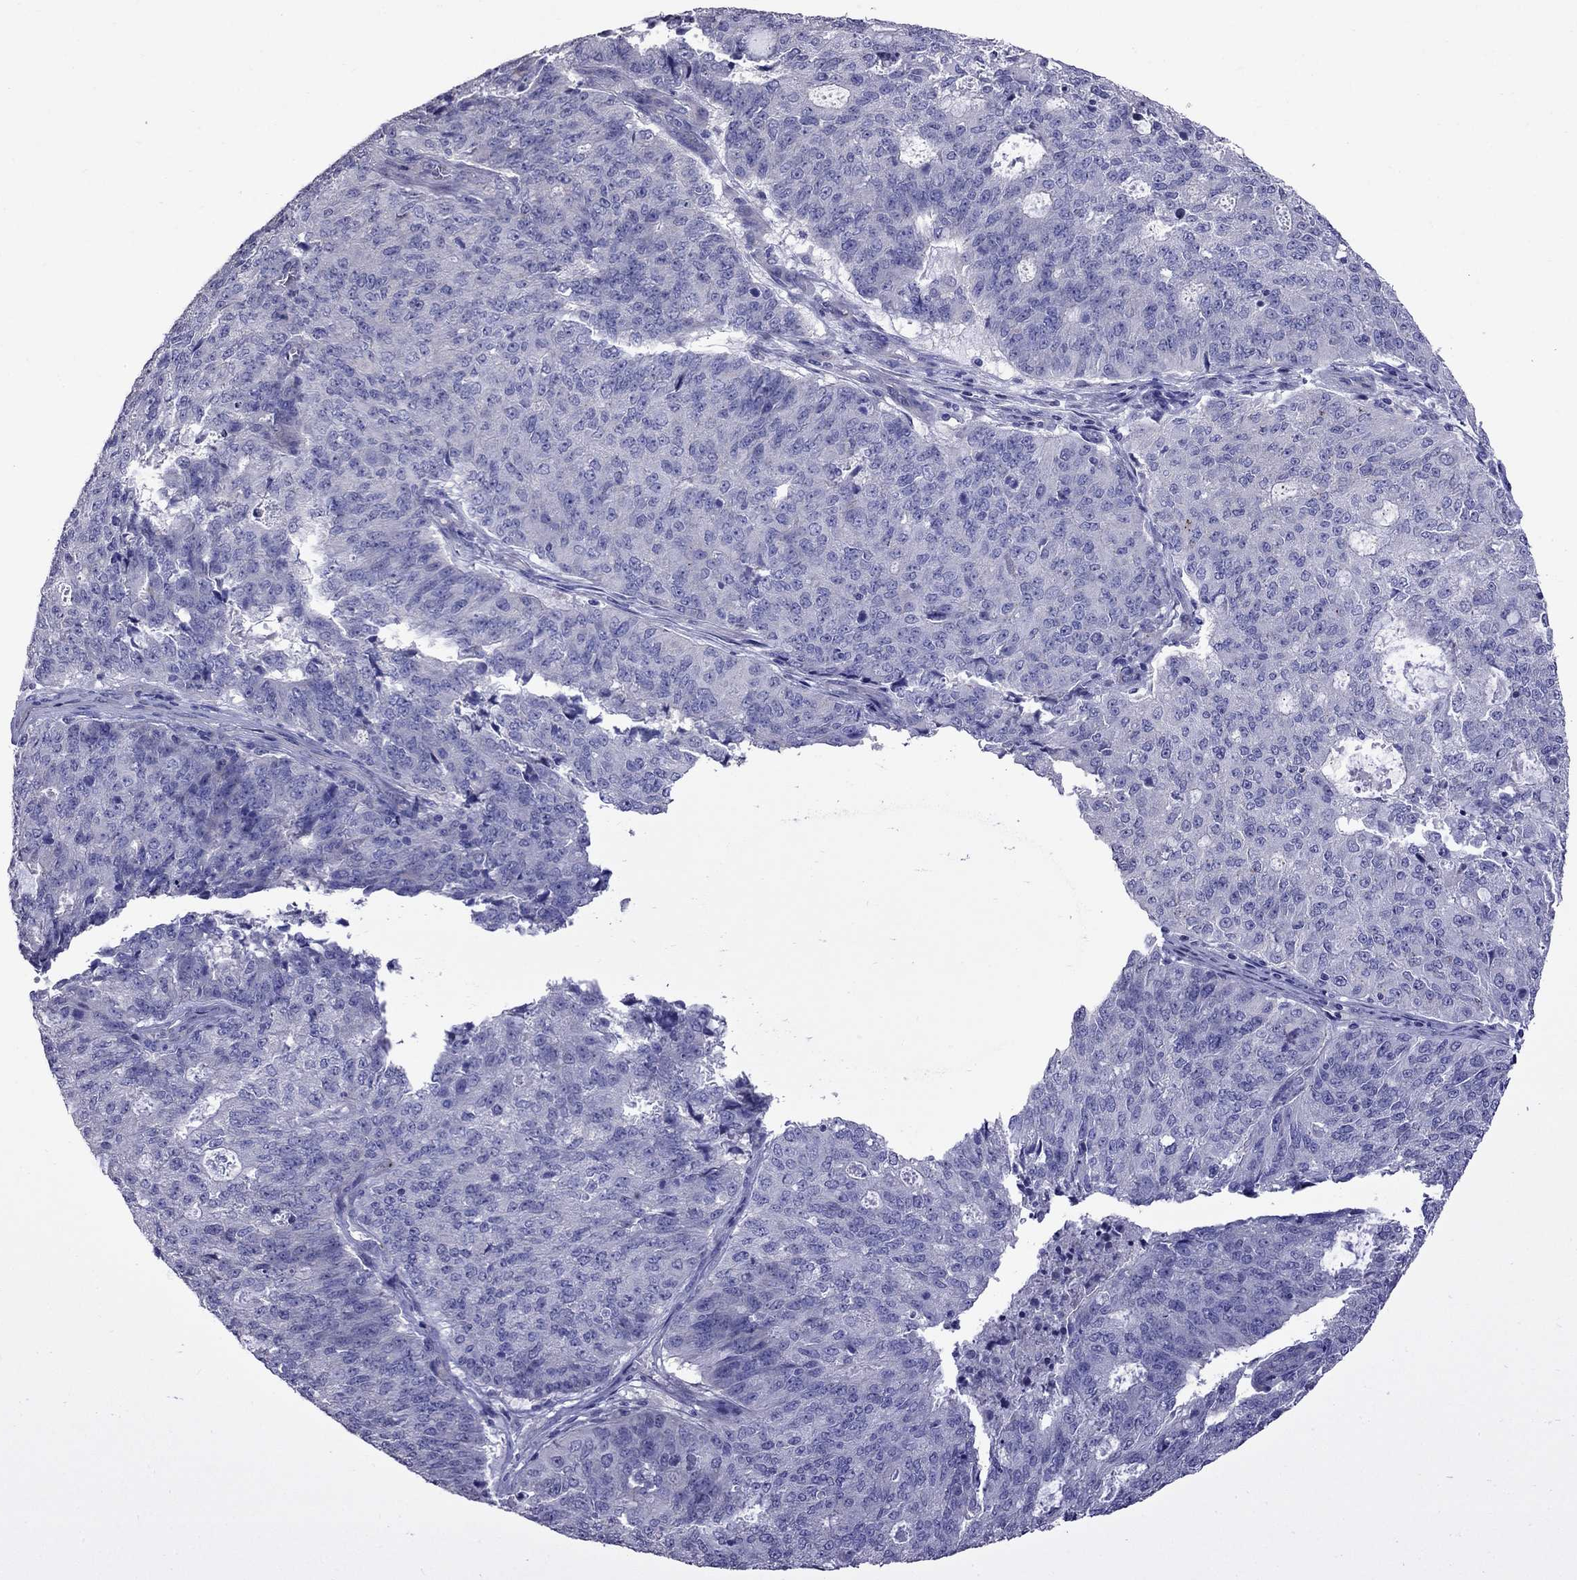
{"staining": {"intensity": "negative", "quantity": "none", "location": "none"}, "tissue": "endometrial cancer", "cell_type": "Tumor cells", "image_type": "cancer", "snomed": [{"axis": "morphology", "description": "Adenocarcinoma, NOS"}, {"axis": "topography", "description": "Endometrium"}], "caption": "High magnification brightfield microscopy of adenocarcinoma (endometrial) stained with DAB (3,3'-diaminobenzidine) (brown) and counterstained with hematoxylin (blue): tumor cells show no significant expression.", "gene": "OXCT2", "patient": {"sex": "female", "age": 82}}